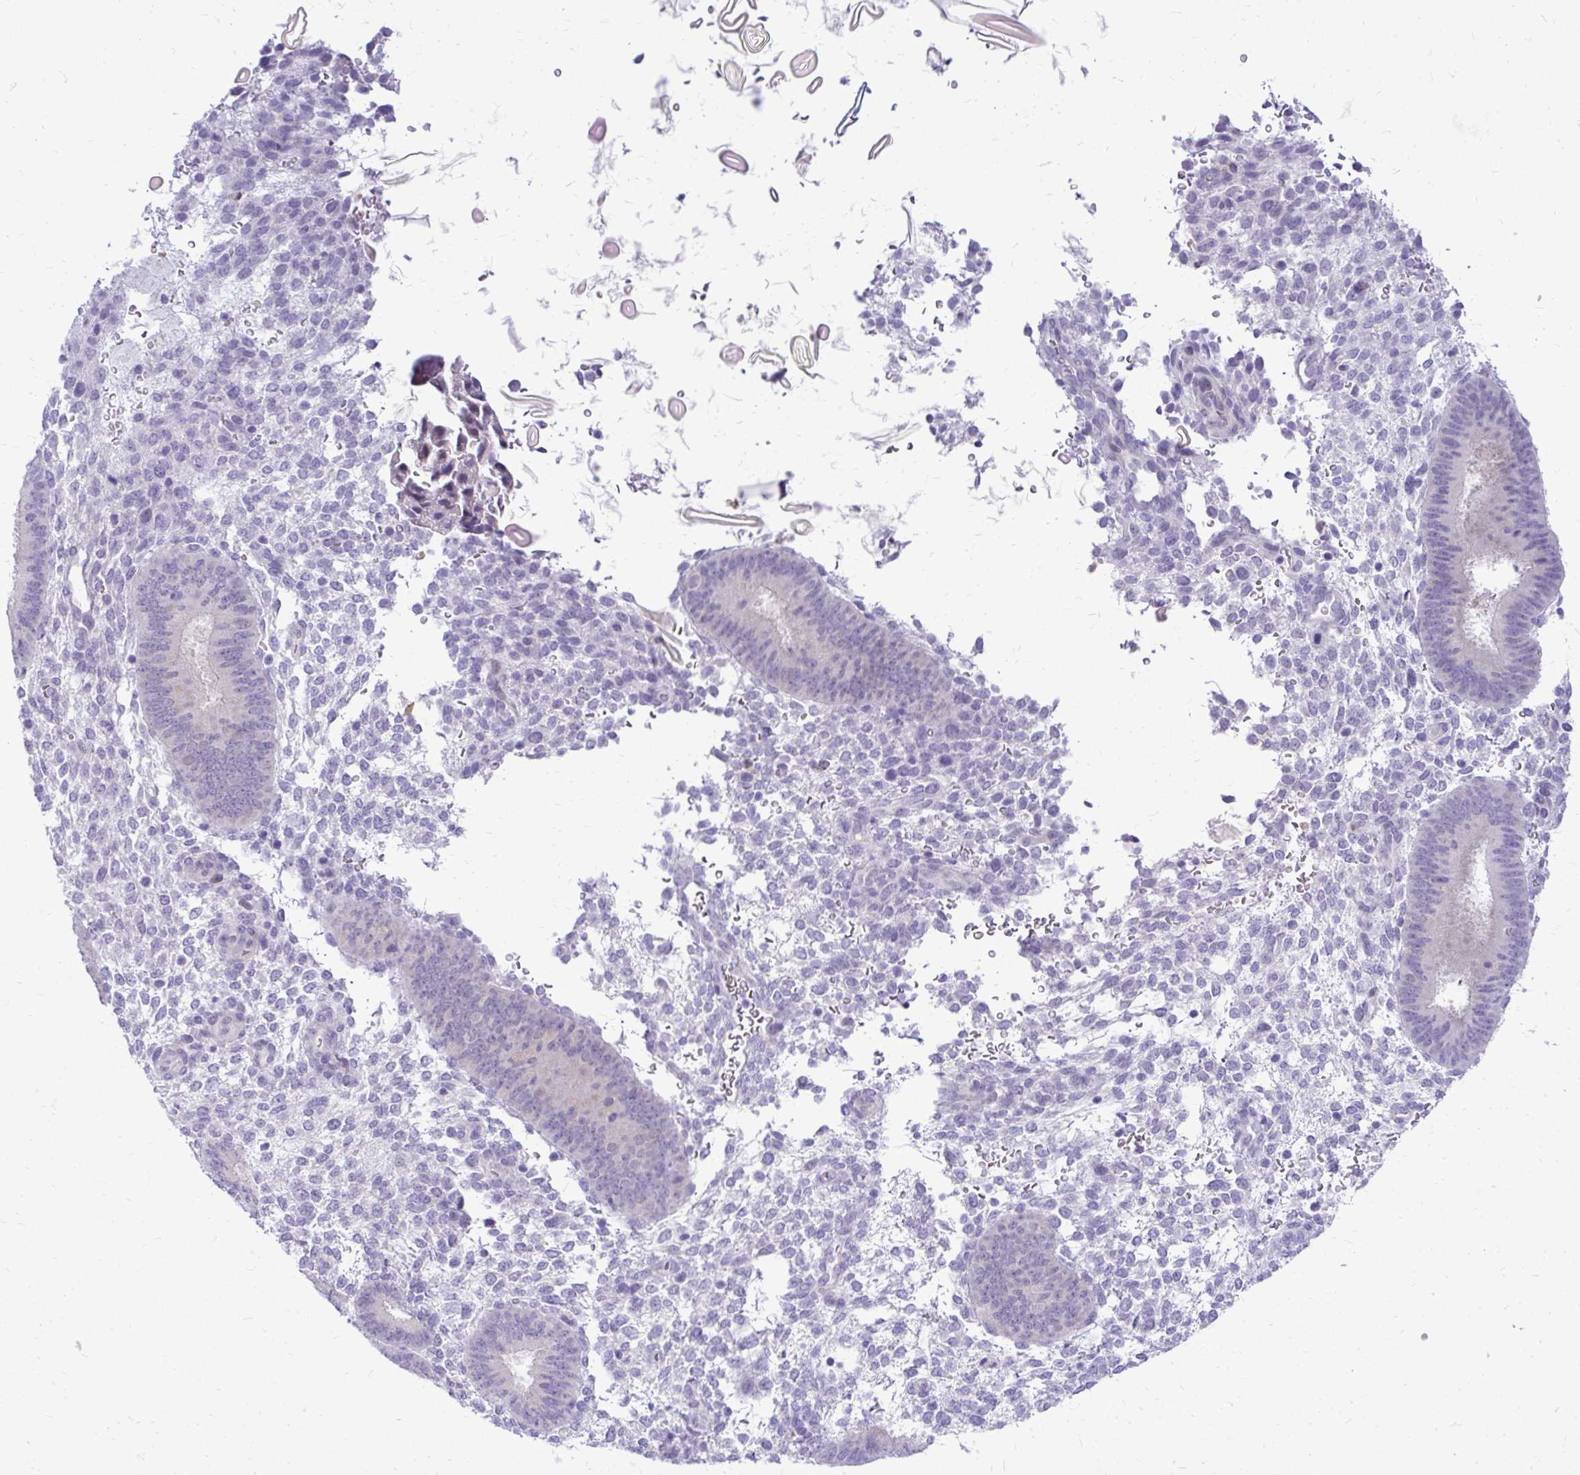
{"staining": {"intensity": "negative", "quantity": "none", "location": "none"}, "tissue": "endometrium", "cell_type": "Cells in endometrial stroma", "image_type": "normal", "snomed": [{"axis": "morphology", "description": "Normal tissue, NOS"}, {"axis": "topography", "description": "Endometrium"}], "caption": "Immunohistochemistry (IHC) photomicrograph of normal human endometrium stained for a protein (brown), which reveals no positivity in cells in endometrial stroma.", "gene": "ZSWIM9", "patient": {"sex": "female", "age": 39}}